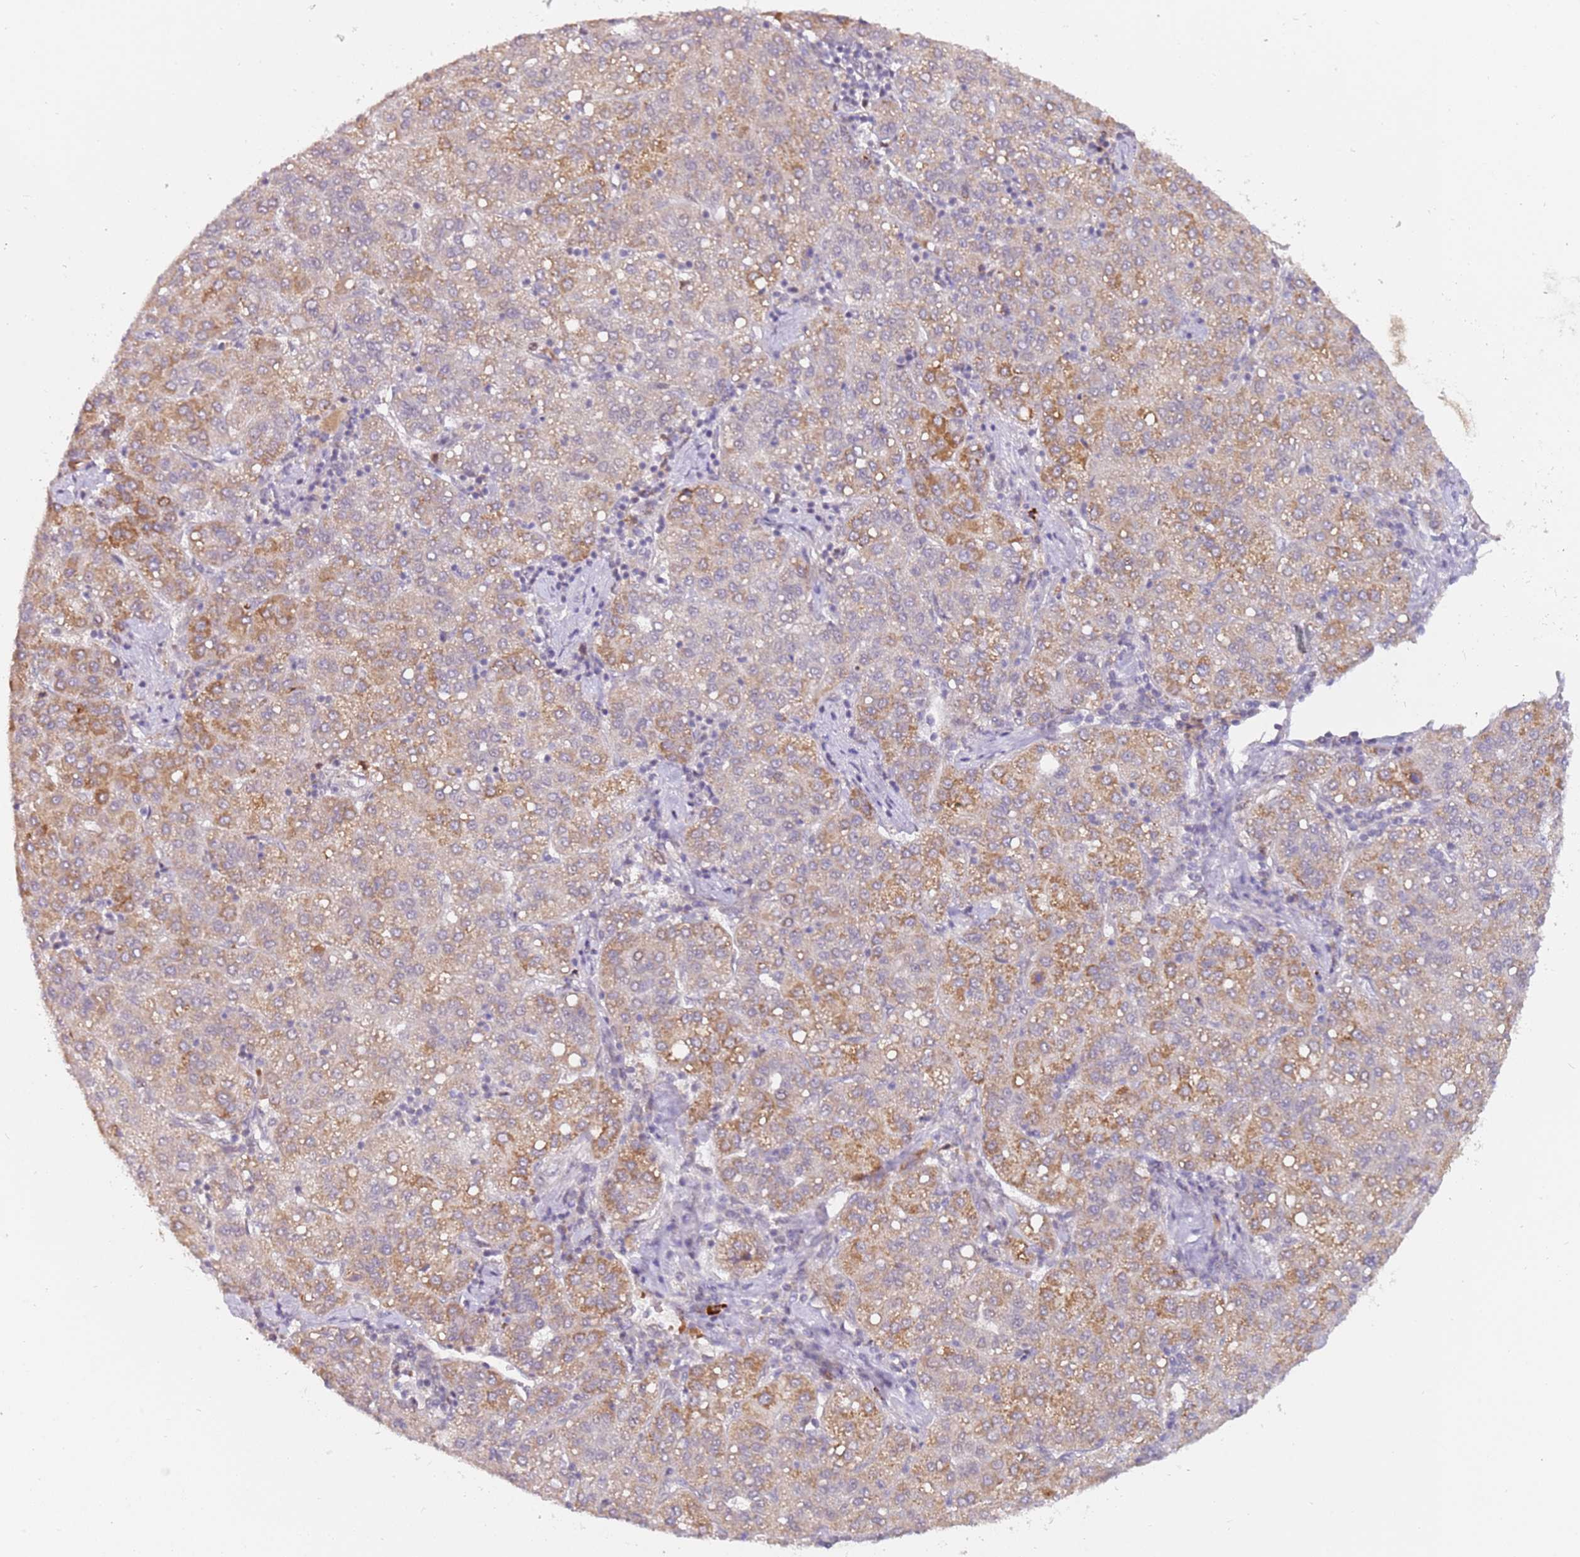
{"staining": {"intensity": "moderate", "quantity": "25%-75%", "location": "cytoplasmic/membranous"}, "tissue": "liver cancer", "cell_type": "Tumor cells", "image_type": "cancer", "snomed": [{"axis": "morphology", "description": "Carcinoma, Hepatocellular, NOS"}, {"axis": "topography", "description": "Liver"}], "caption": "A medium amount of moderate cytoplasmic/membranous staining is identified in approximately 25%-75% of tumor cells in hepatocellular carcinoma (liver) tissue.", "gene": "LGALSL", "patient": {"sex": "male", "age": 65}}